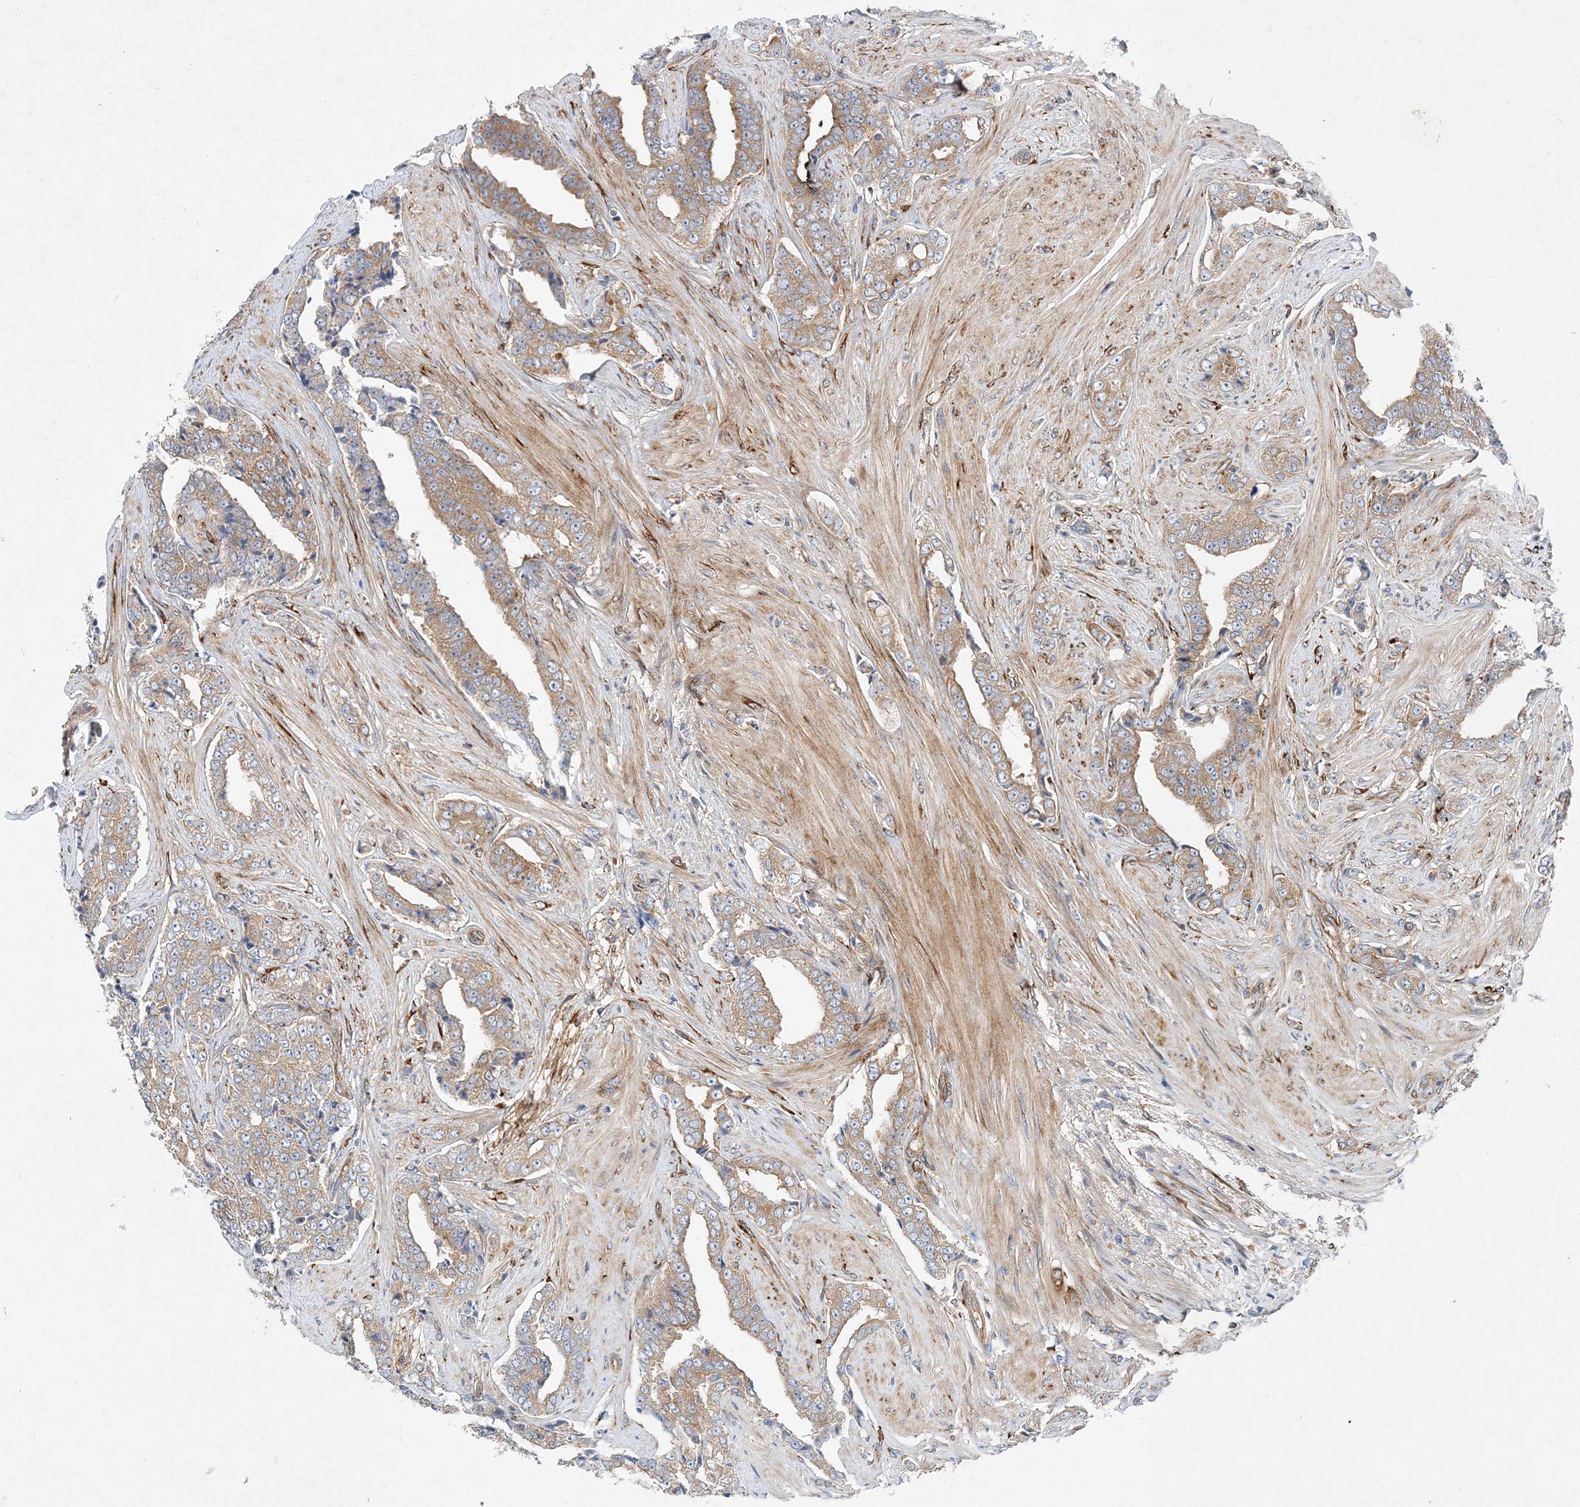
{"staining": {"intensity": "moderate", "quantity": ">75%", "location": "cytoplasmic/membranous"}, "tissue": "prostate cancer", "cell_type": "Tumor cells", "image_type": "cancer", "snomed": [{"axis": "morphology", "description": "Adenocarcinoma, High grade"}, {"axis": "topography", "description": "Prostate"}], "caption": "A medium amount of moderate cytoplasmic/membranous expression is identified in approximately >75% of tumor cells in high-grade adenocarcinoma (prostate) tissue.", "gene": "ZFYVE16", "patient": {"sex": "male", "age": 71}}